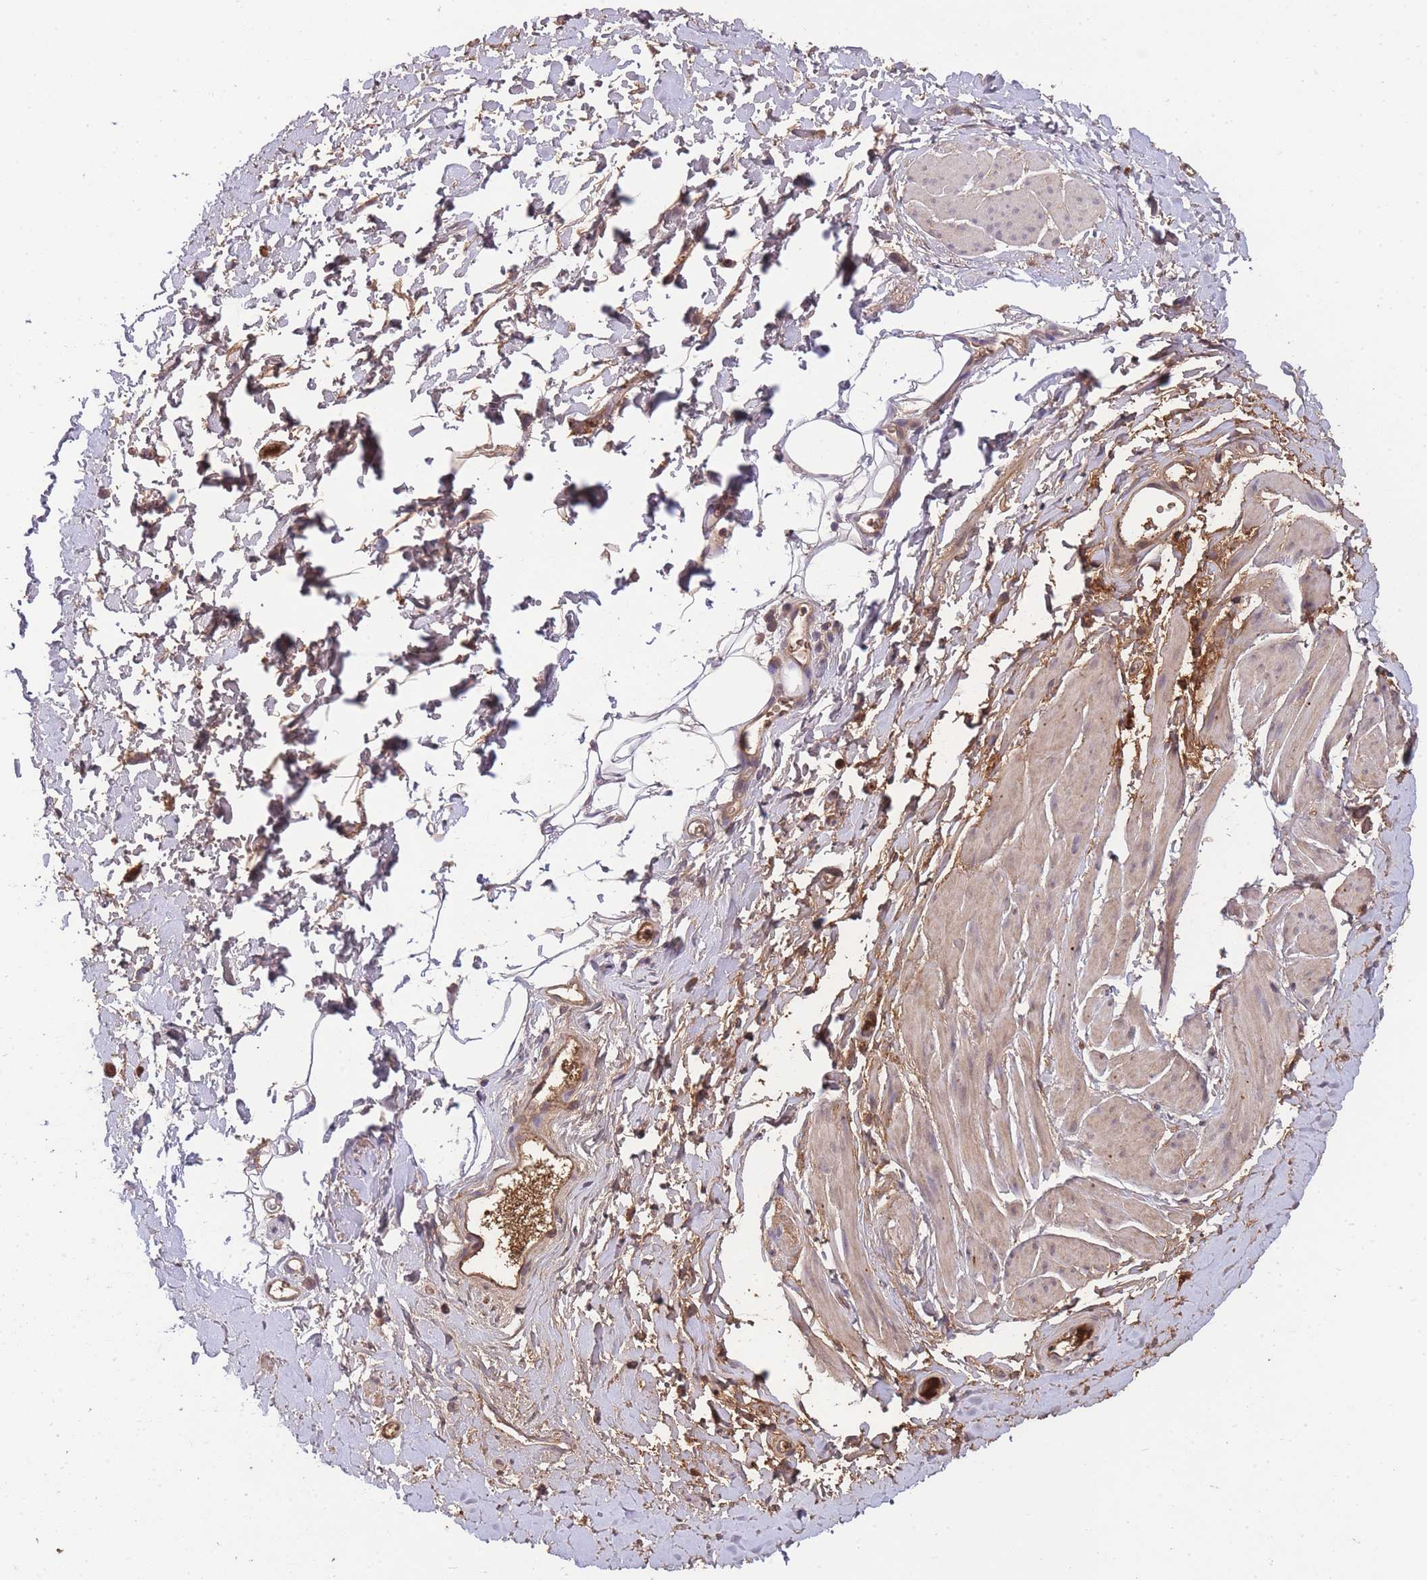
{"staining": {"intensity": "weak", "quantity": "25%-75%", "location": "cytoplasmic/membranous"}, "tissue": "smooth muscle", "cell_type": "Smooth muscle cells", "image_type": "normal", "snomed": [{"axis": "morphology", "description": "Normal tissue, NOS"}, {"axis": "topography", "description": "Smooth muscle"}, {"axis": "topography", "description": "Peripheral nerve tissue"}], "caption": "Human smooth muscle stained for a protein (brown) exhibits weak cytoplasmic/membranous positive positivity in about 25%-75% of smooth muscle cells.", "gene": "RALGDS", "patient": {"sex": "male", "age": 69}}